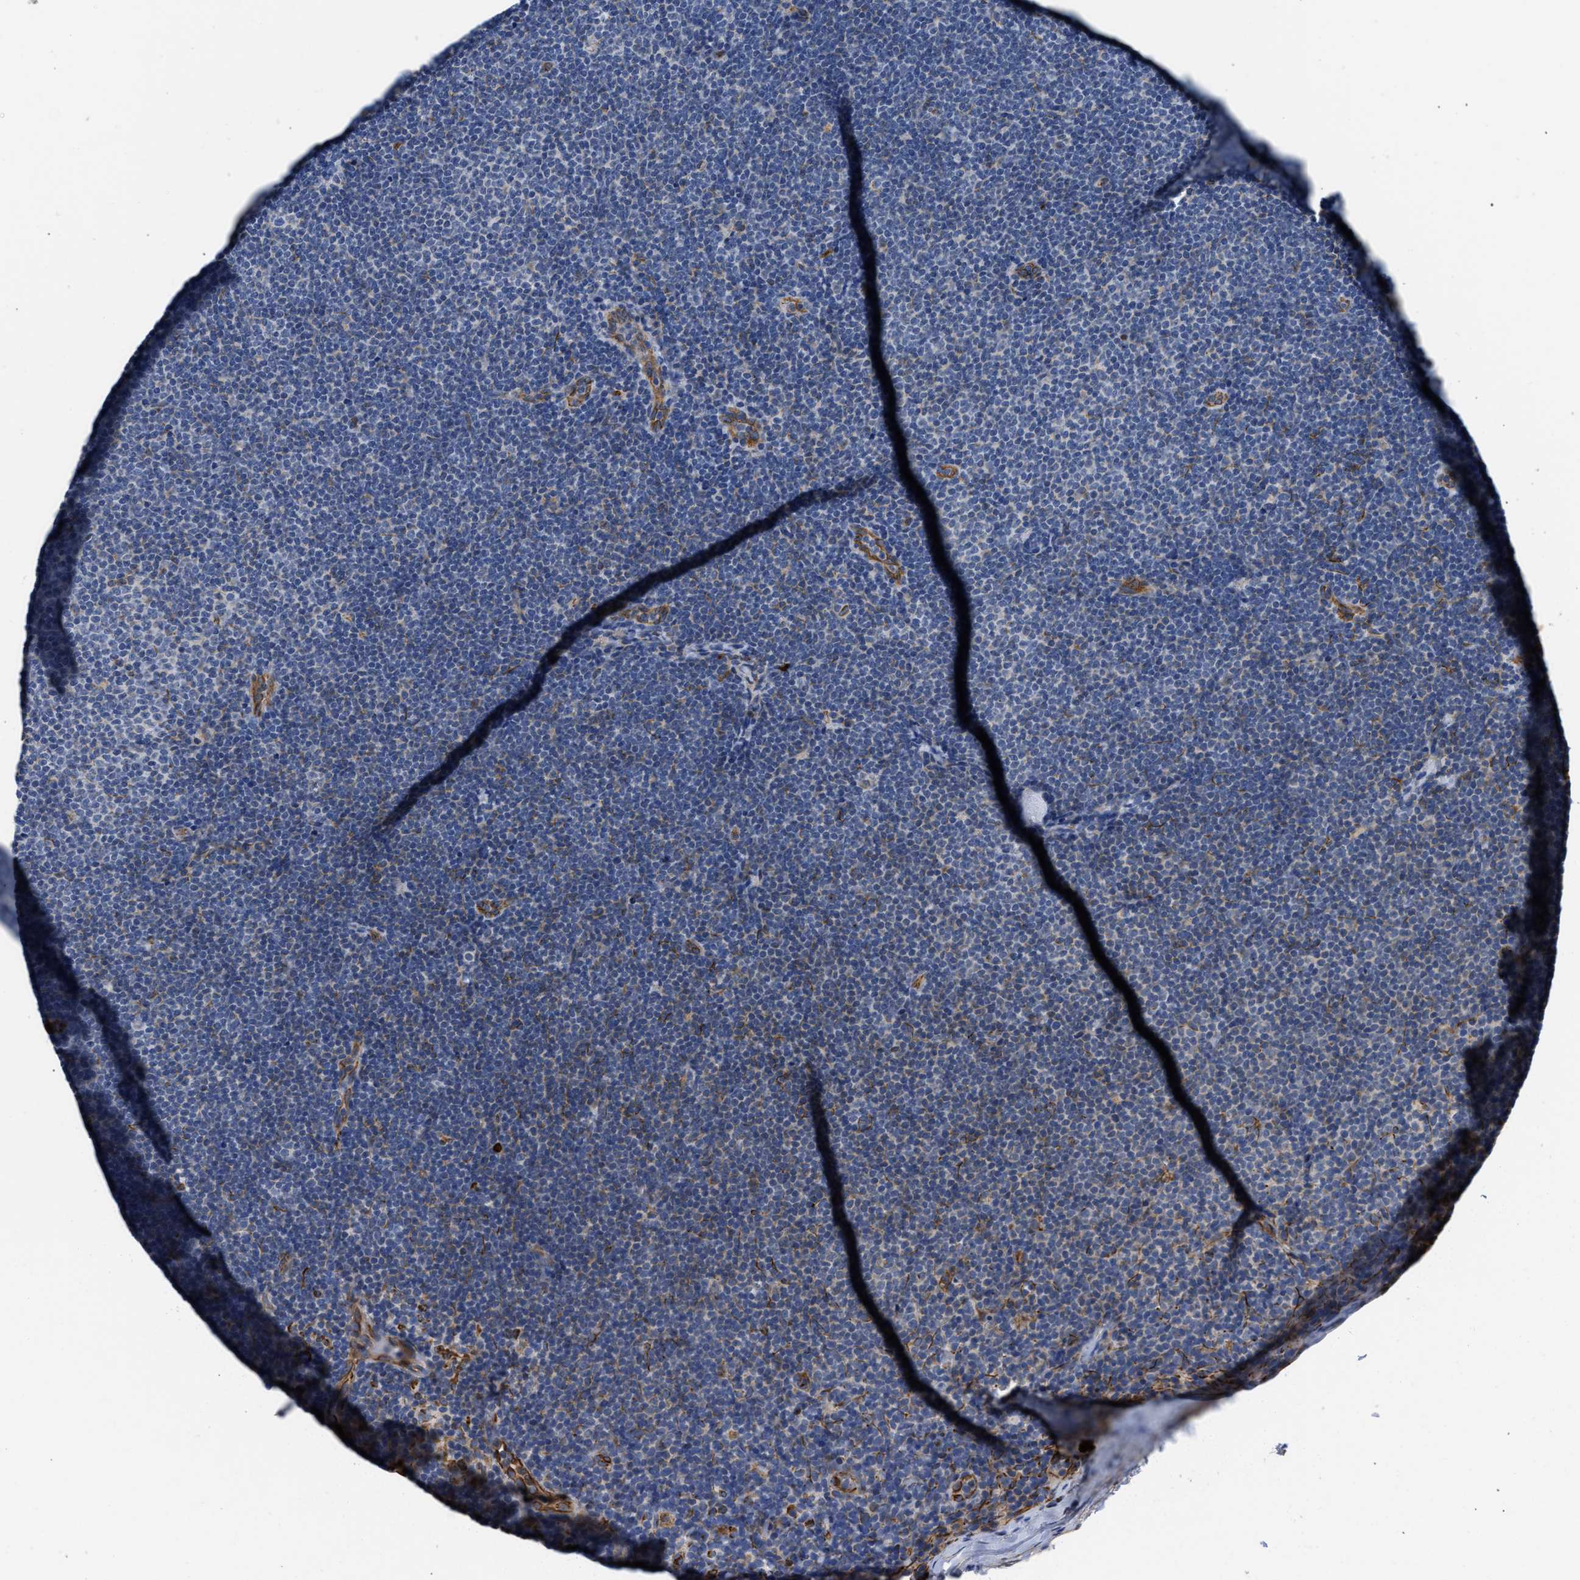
{"staining": {"intensity": "negative", "quantity": "none", "location": "none"}, "tissue": "lymphoma", "cell_type": "Tumor cells", "image_type": "cancer", "snomed": [{"axis": "morphology", "description": "Malignant lymphoma, non-Hodgkin's type, Low grade"}, {"axis": "topography", "description": "Lymph node"}], "caption": "An immunohistochemistry histopathology image of lymphoma is shown. There is no staining in tumor cells of lymphoma.", "gene": "HSPG2", "patient": {"sex": "female", "age": 53}}